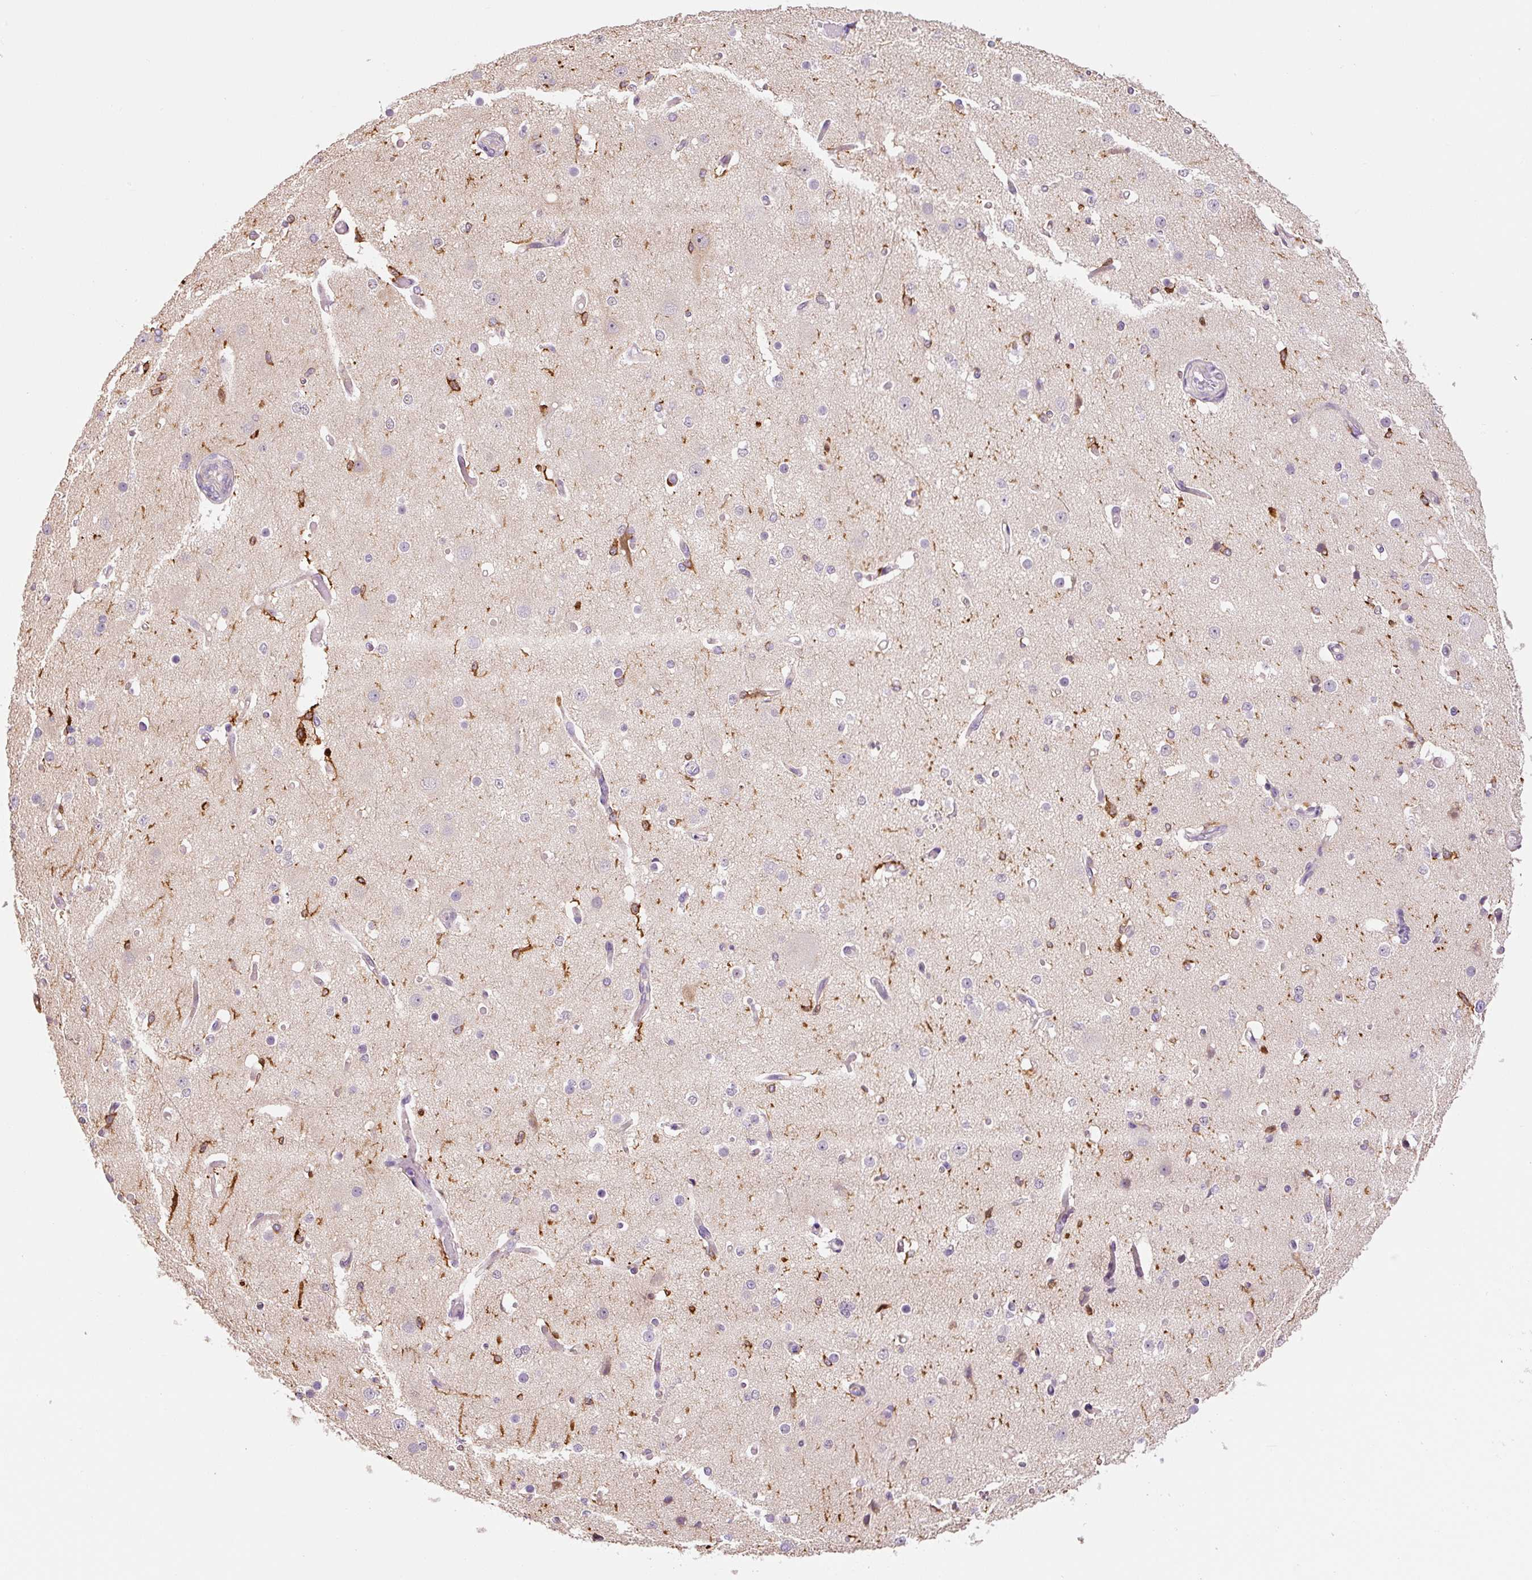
{"staining": {"intensity": "negative", "quantity": "none", "location": "none"}, "tissue": "cerebral cortex", "cell_type": "Endothelial cells", "image_type": "normal", "snomed": [{"axis": "morphology", "description": "Normal tissue, NOS"}, {"axis": "morphology", "description": "Inflammation, NOS"}, {"axis": "topography", "description": "Cerebral cortex"}], "caption": "Histopathology image shows no significant protein expression in endothelial cells of unremarkable cerebral cortex. (Stains: DAB IHC with hematoxylin counter stain, Microscopy: brightfield microscopy at high magnification).", "gene": "FUT10", "patient": {"sex": "male", "age": 6}}